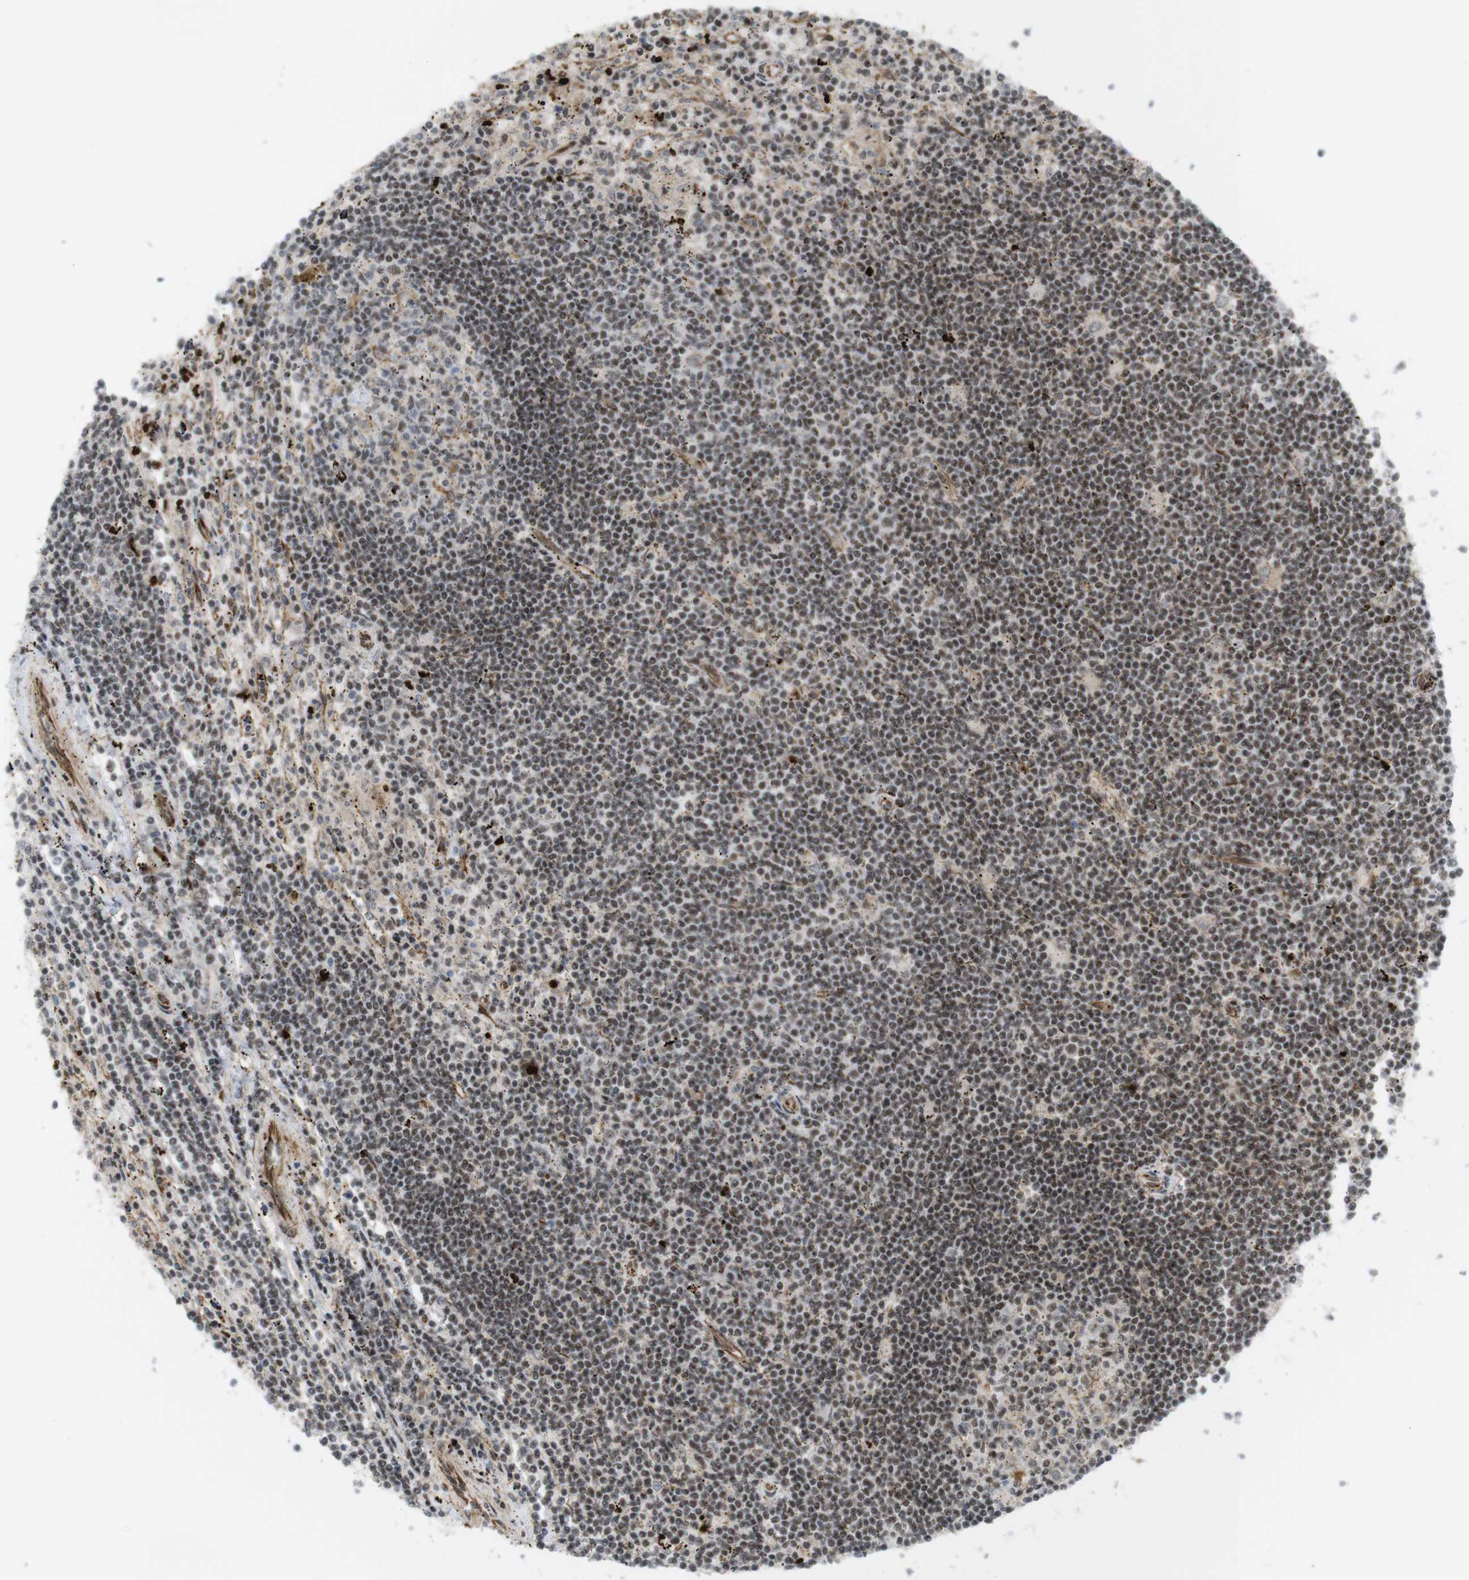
{"staining": {"intensity": "moderate", "quantity": ">75%", "location": "nuclear"}, "tissue": "lymphoma", "cell_type": "Tumor cells", "image_type": "cancer", "snomed": [{"axis": "morphology", "description": "Malignant lymphoma, non-Hodgkin's type, Low grade"}, {"axis": "topography", "description": "Spleen"}], "caption": "Immunohistochemistry image of neoplastic tissue: malignant lymphoma, non-Hodgkin's type (low-grade) stained using immunohistochemistry (IHC) displays medium levels of moderate protein expression localized specifically in the nuclear of tumor cells, appearing as a nuclear brown color.", "gene": "SP2", "patient": {"sex": "male", "age": 76}}